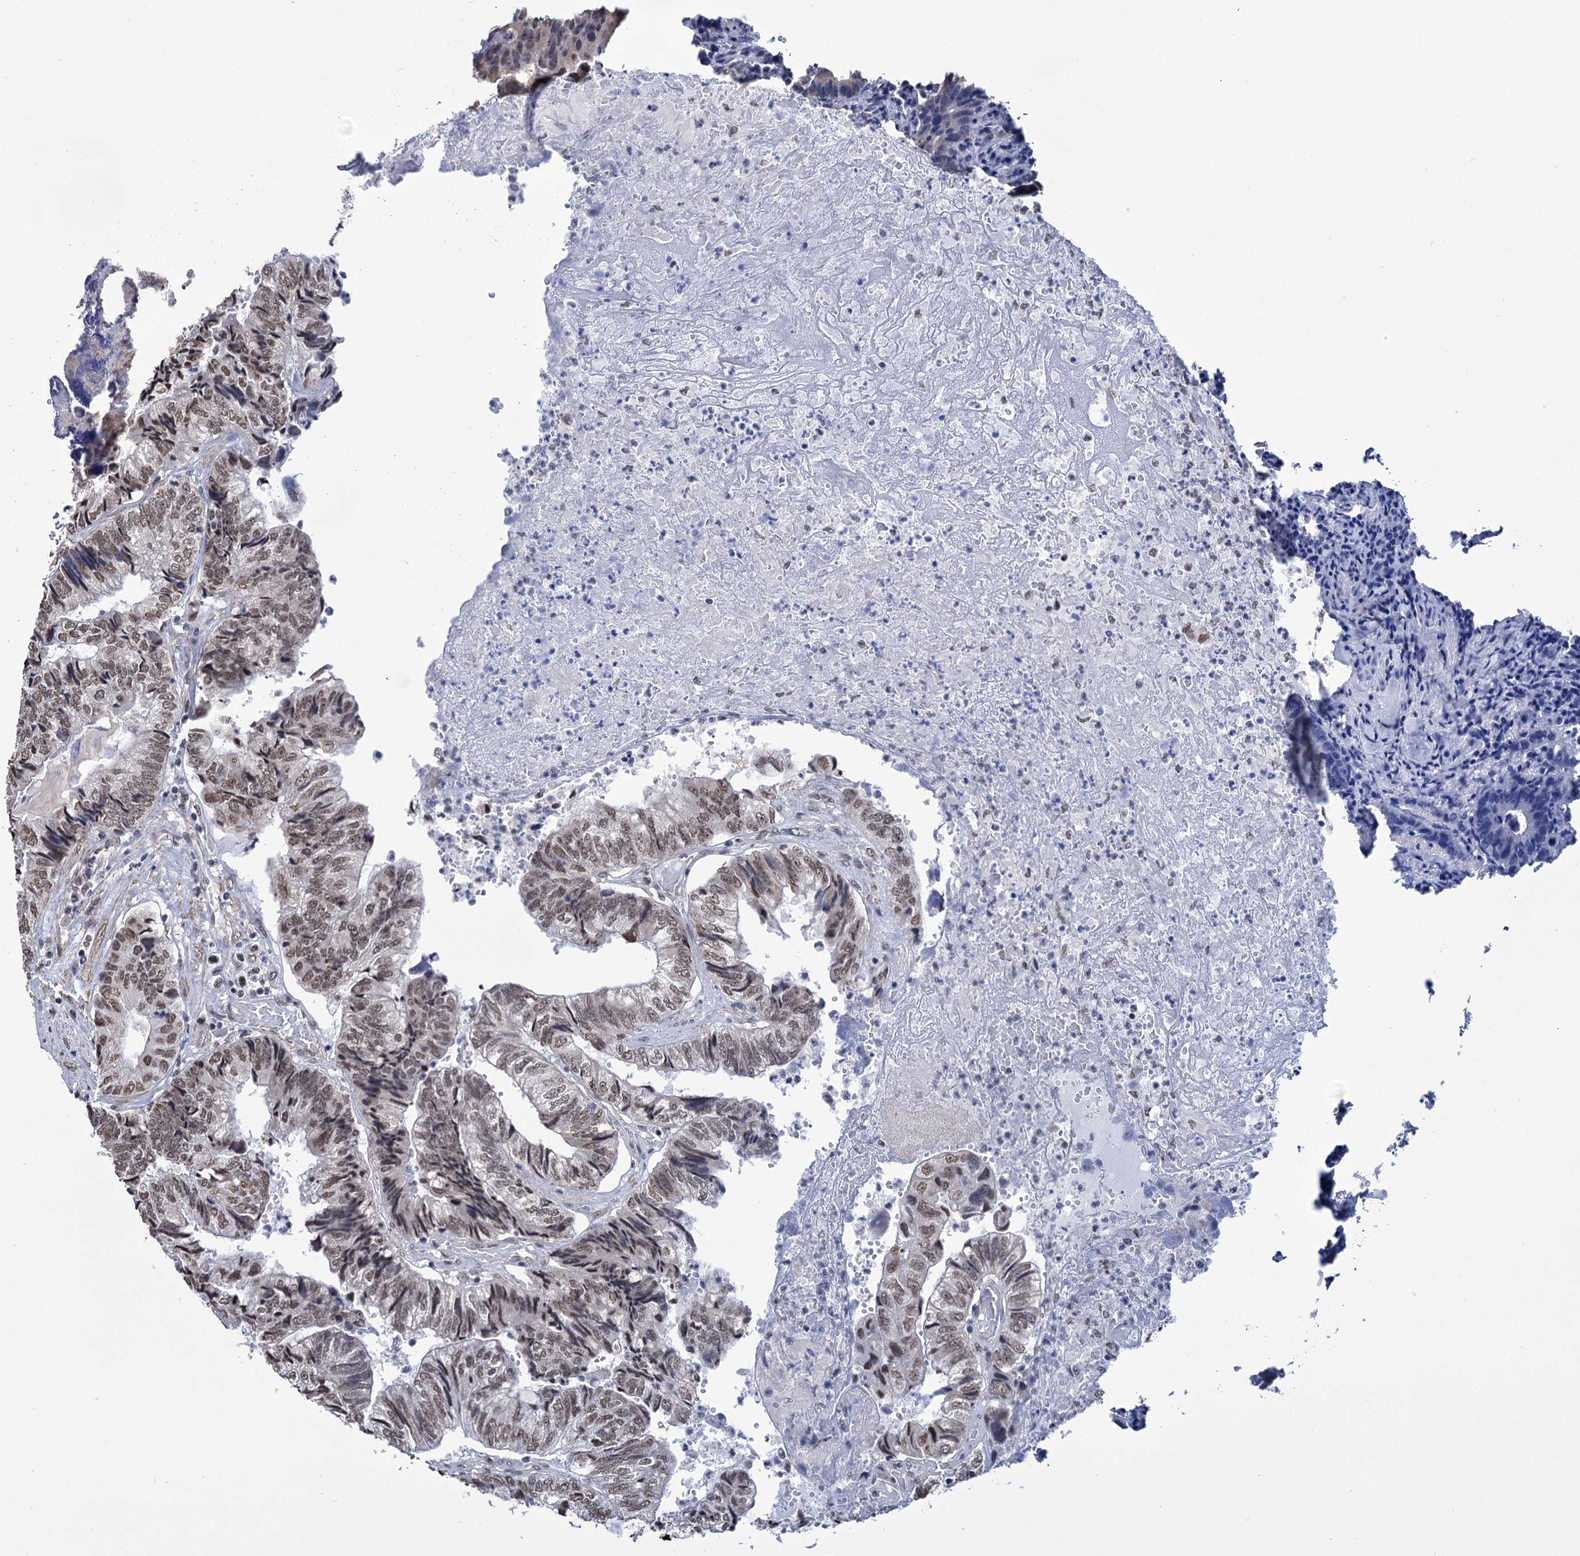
{"staining": {"intensity": "moderate", "quantity": ">75%", "location": "nuclear"}, "tissue": "colorectal cancer", "cell_type": "Tumor cells", "image_type": "cancer", "snomed": [{"axis": "morphology", "description": "Adenocarcinoma, NOS"}, {"axis": "topography", "description": "Colon"}], "caption": "Colorectal cancer stained with immunohistochemistry (IHC) reveals moderate nuclear staining in approximately >75% of tumor cells.", "gene": "ABHD10", "patient": {"sex": "female", "age": 67}}